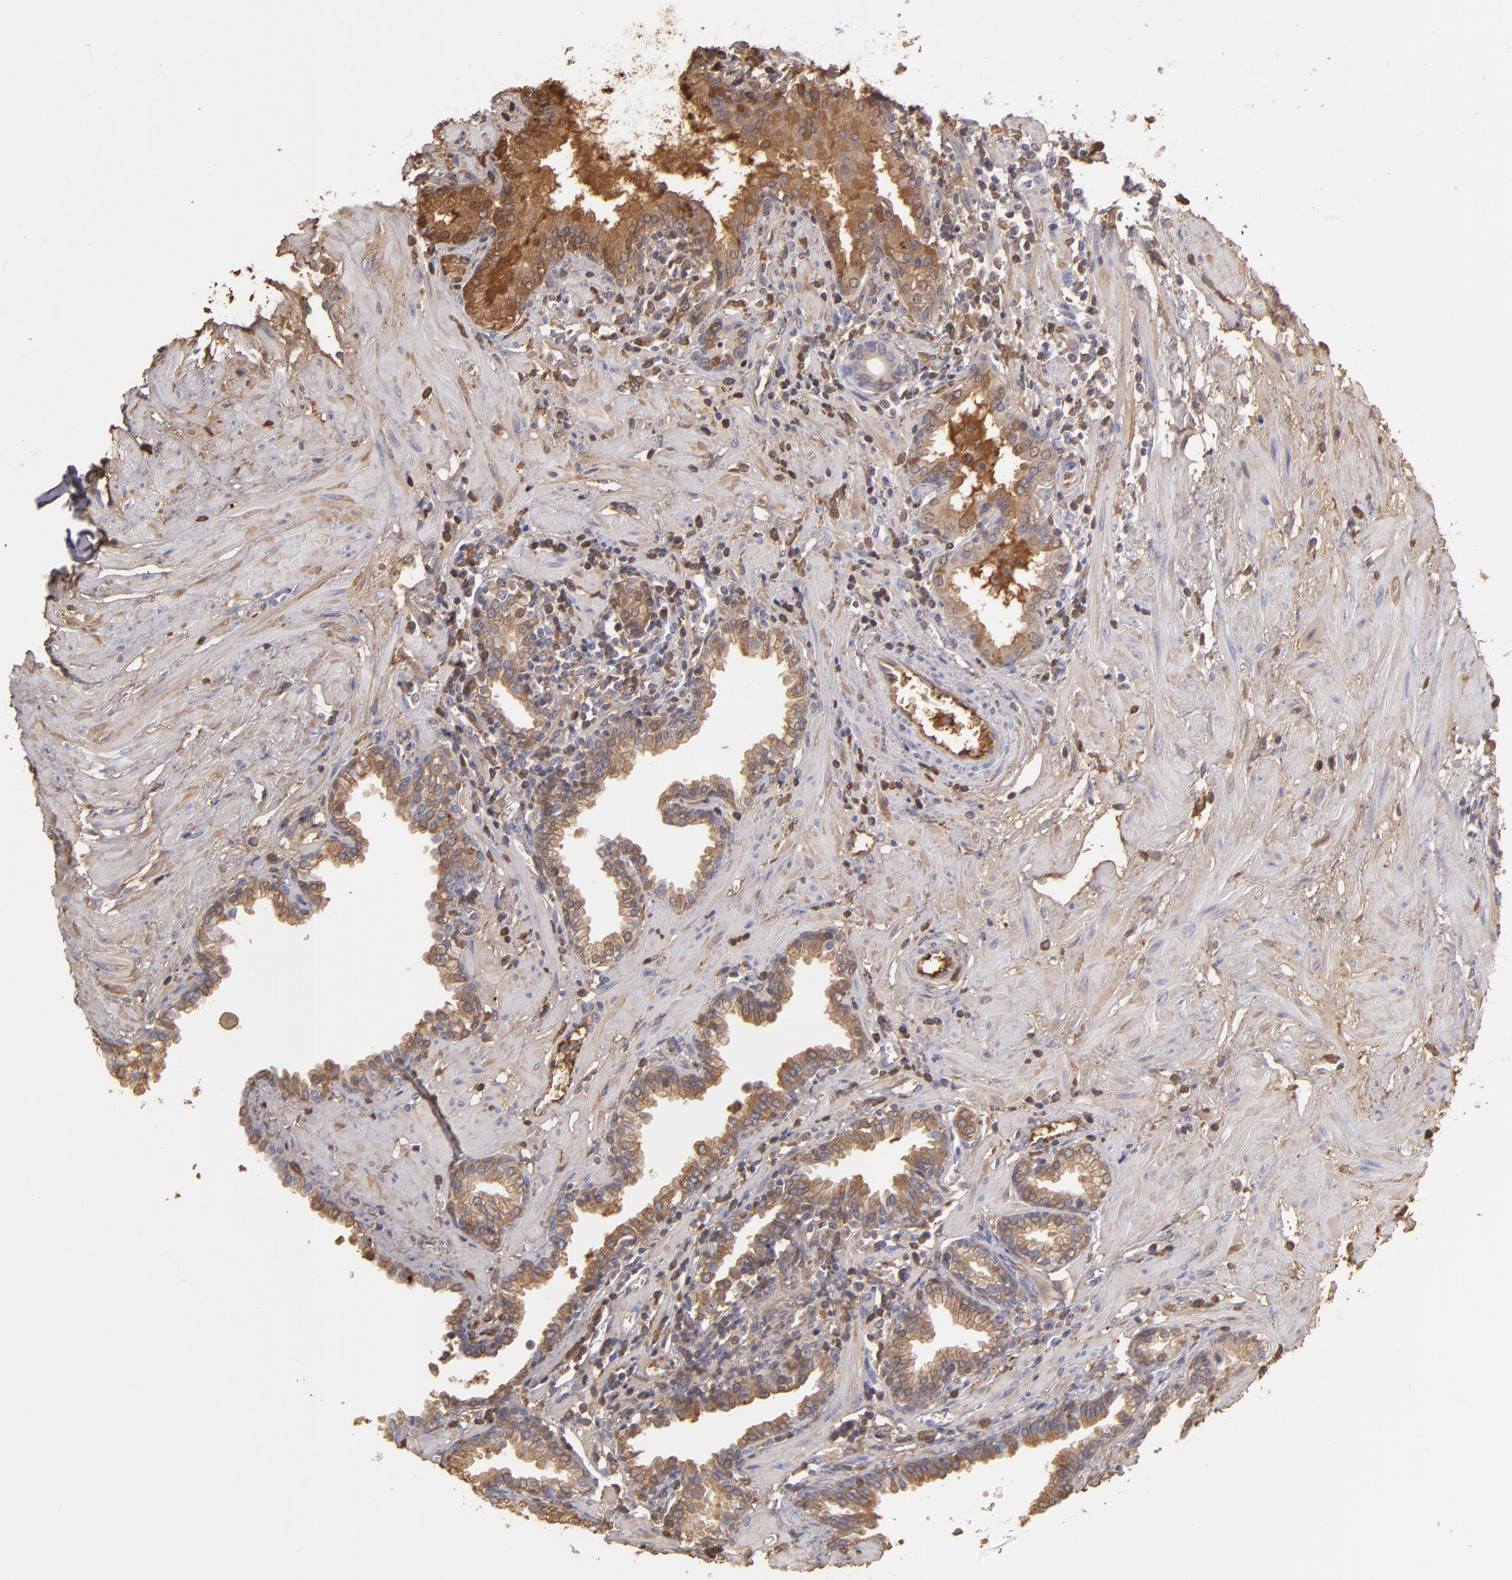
{"staining": {"intensity": "moderate", "quantity": "25%-75%", "location": "cytoplasmic/membranous"}, "tissue": "prostate", "cell_type": "Glandular cells", "image_type": "normal", "snomed": [{"axis": "morphology", "description": "Normal tissue, NOS"}, {"axis": "topography", "description": "Prostate"}], "caption": "IHC of normal human prostate shows medium levels of moderate cytoplasmic/membranous staining in about 25%-75% of glandular cells. The protein of interest is stained brown, and the nuclei are stained in blue (DAB IHC with brightfield microscopy, high magnification).", "gene": "SERPINA1", "patient": {"sex": "male", "age": 64}}